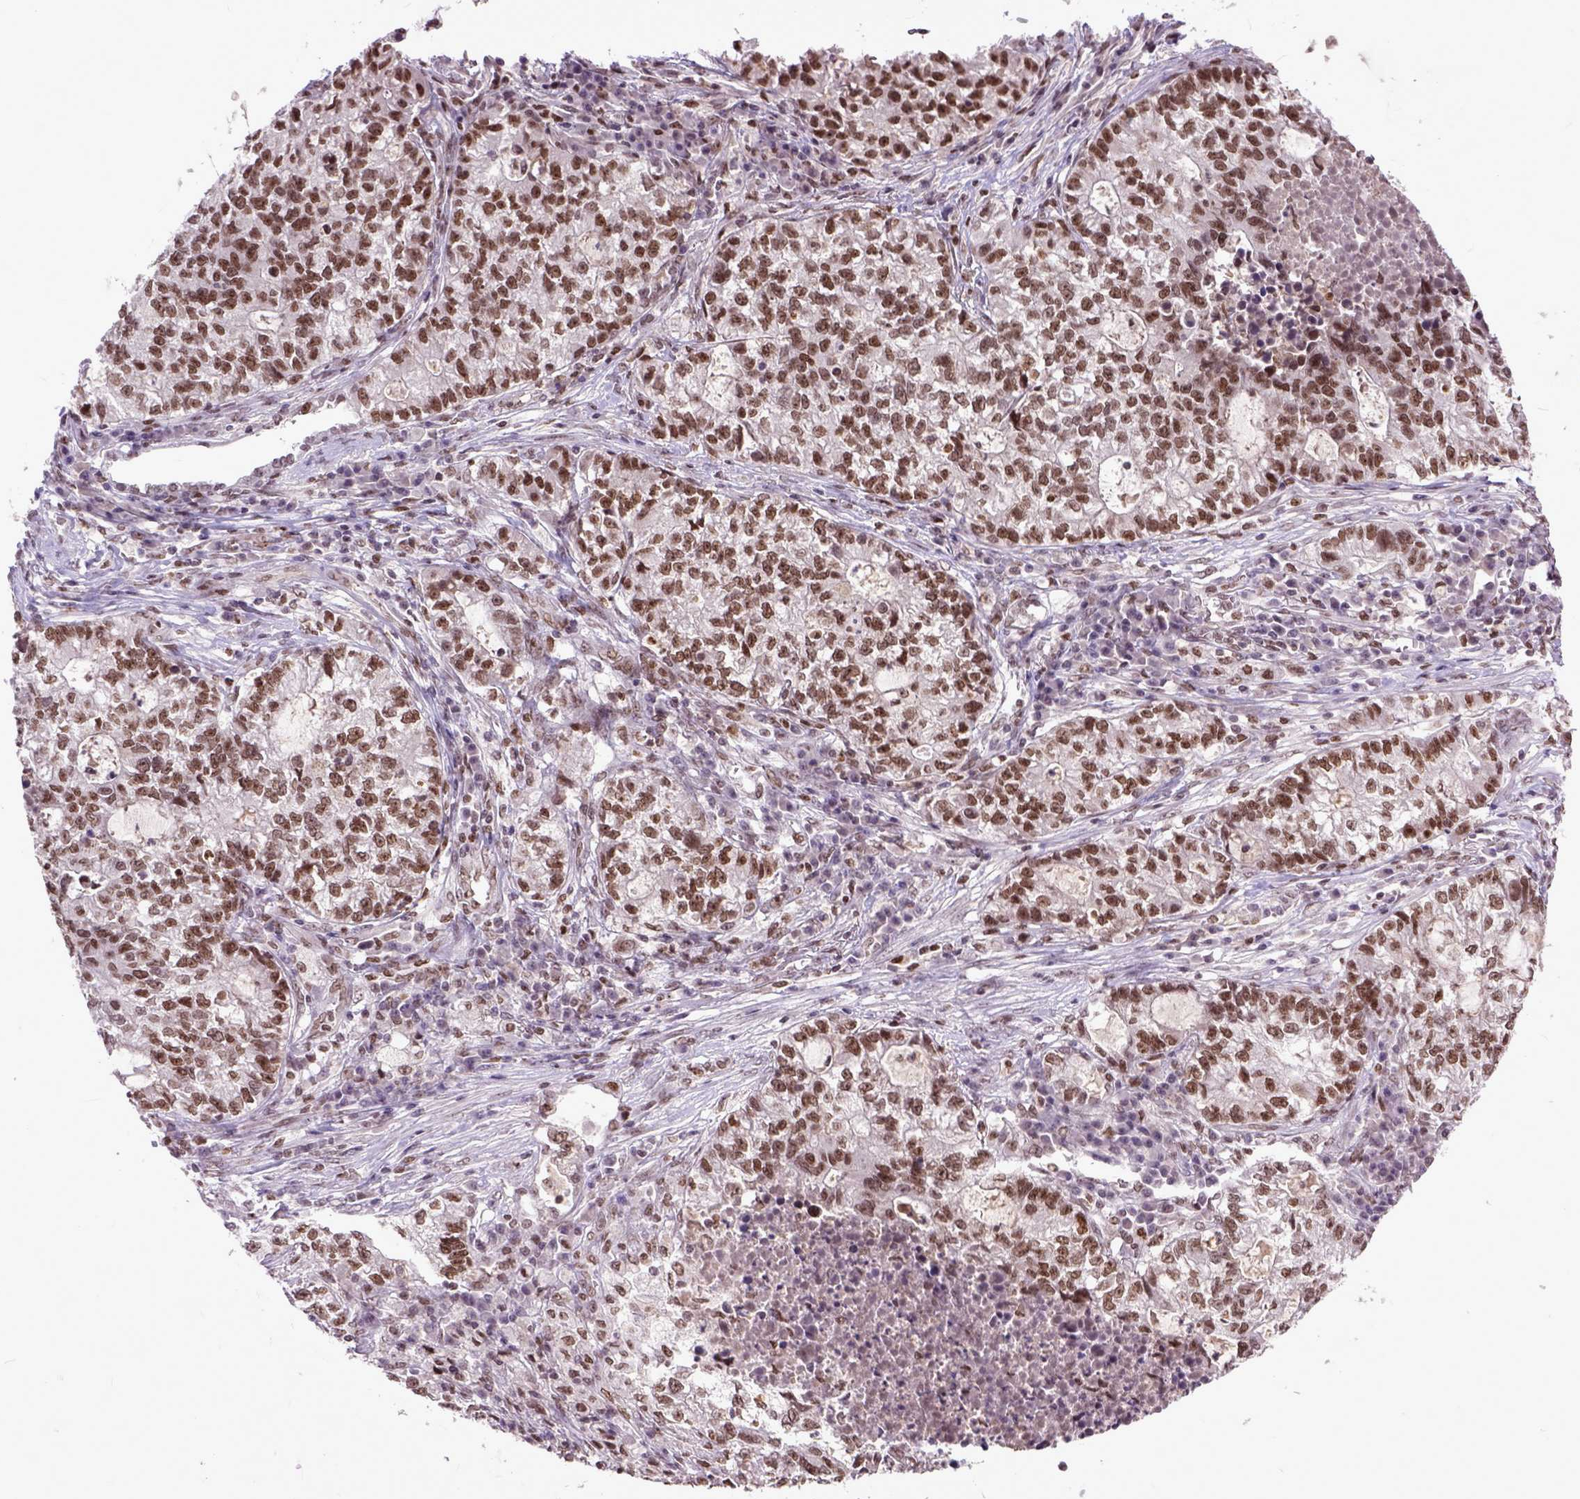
{"staining": {"intensity": "moderate", "quantity": ">75%", "location": "nuclear"}, "tissue": "lung cancer", "cell_type": "Tumor cells", "image_type": "cancer", "snomed": [{"axis": "morphology", "description": "Adenocarcinoma, NOS"}, {"axis": "topography", "description": "Lung"}], "caption": "There is medium levels of moderate nuclear expression in tumor cells of lung cancer, as demonstrated by immunohistochemical staining (brown color).", "gene": "RCC2", "patient": {"sex": "male", "age": 57}}